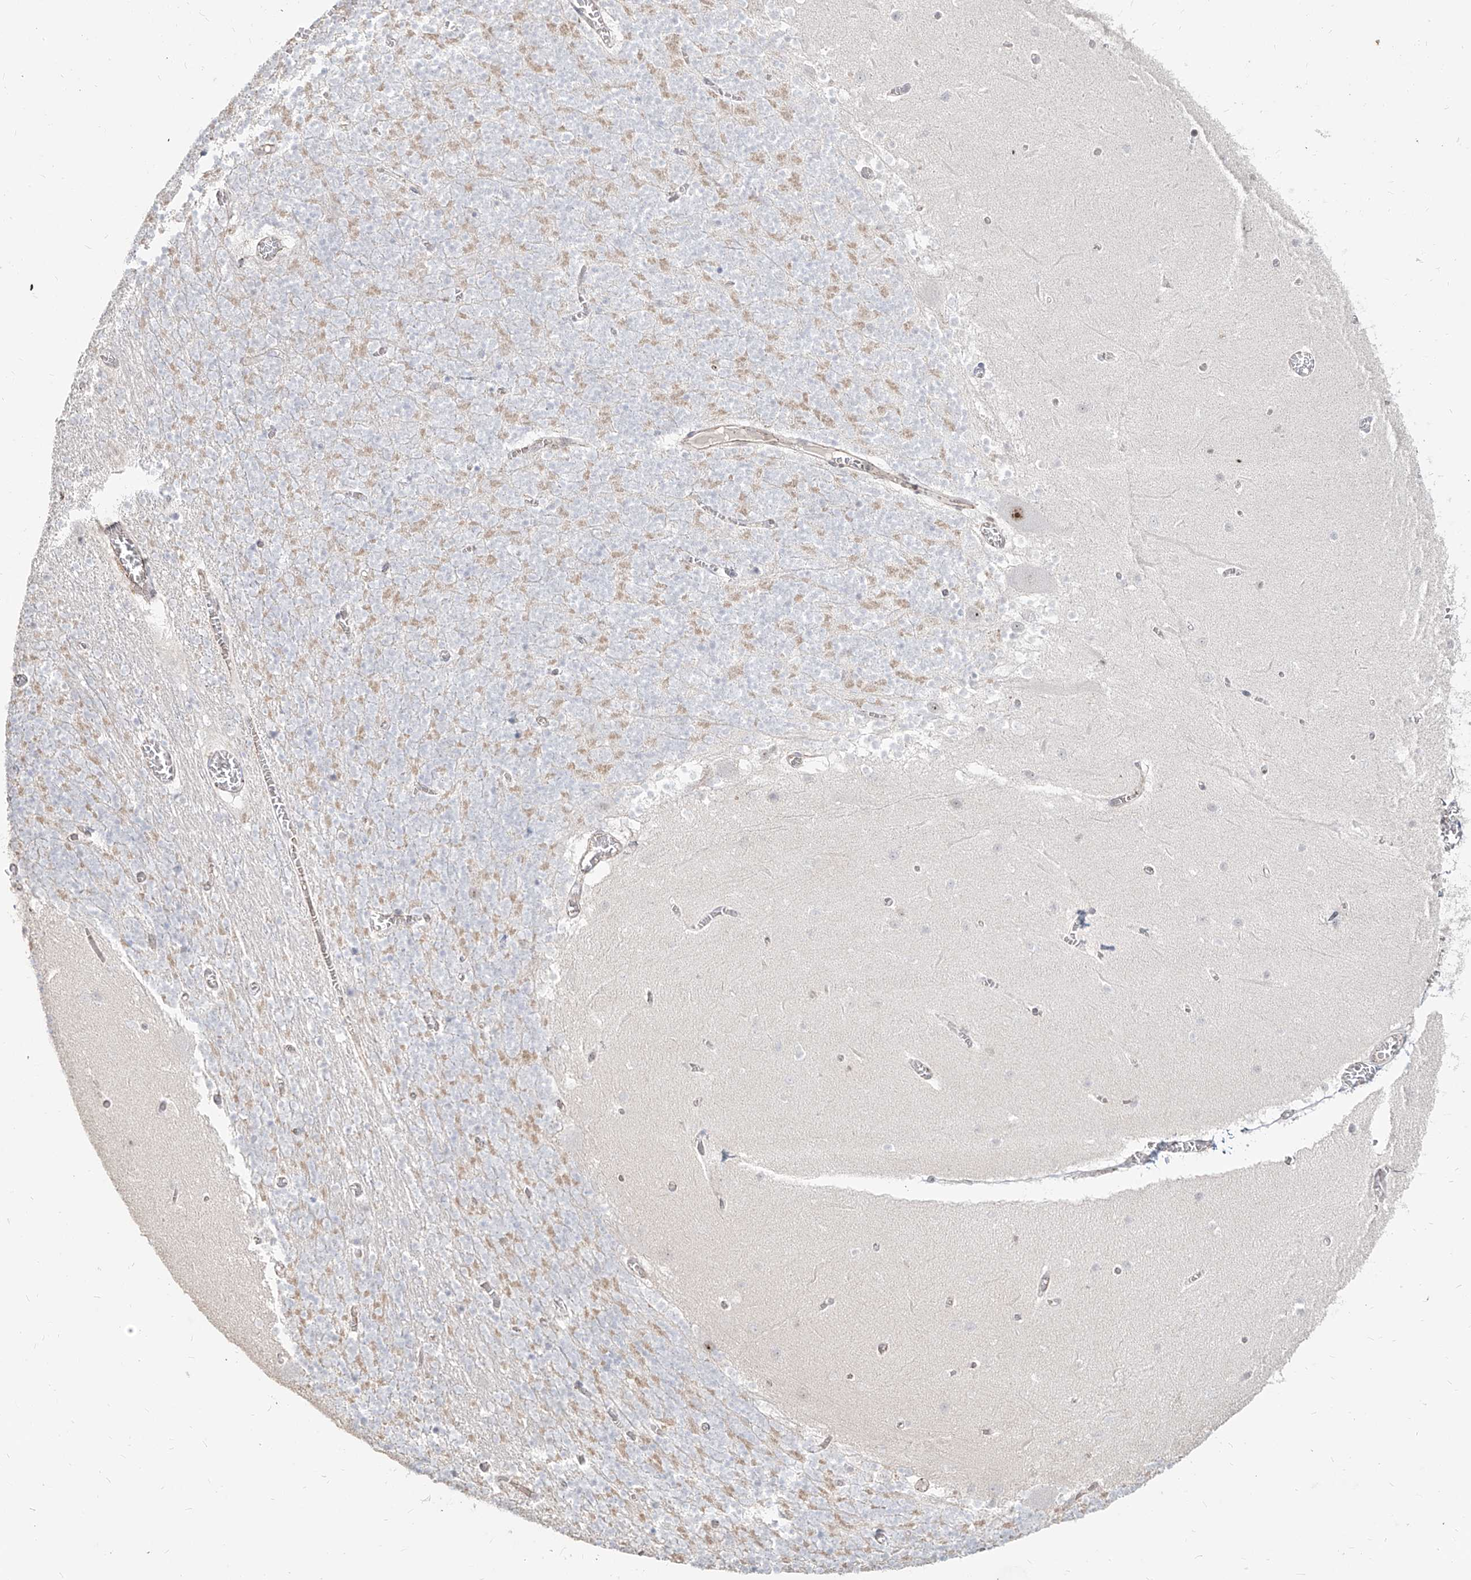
{"staining": {"intensity": "negative", "quantity": "none", "location": "none"}, "tissue": "cerebellum", "cell_type": "Cells in granular layer", "image_type": "normal", "snomed": [{"axis": "morphology", "description": "Normal tissue, NOS"}, {"axis": "topography", "description": "Cerebellum"}], "caption": "Immunohistochemistry (IHC) image of normal cerebellum: human cerebellum stained with DAB (3,3'-diaminobenzidine) shows no significant protein staining in cells in granular layer.", "gene": "ZNF710", "patient": {"sex": "female", "age": 28}}